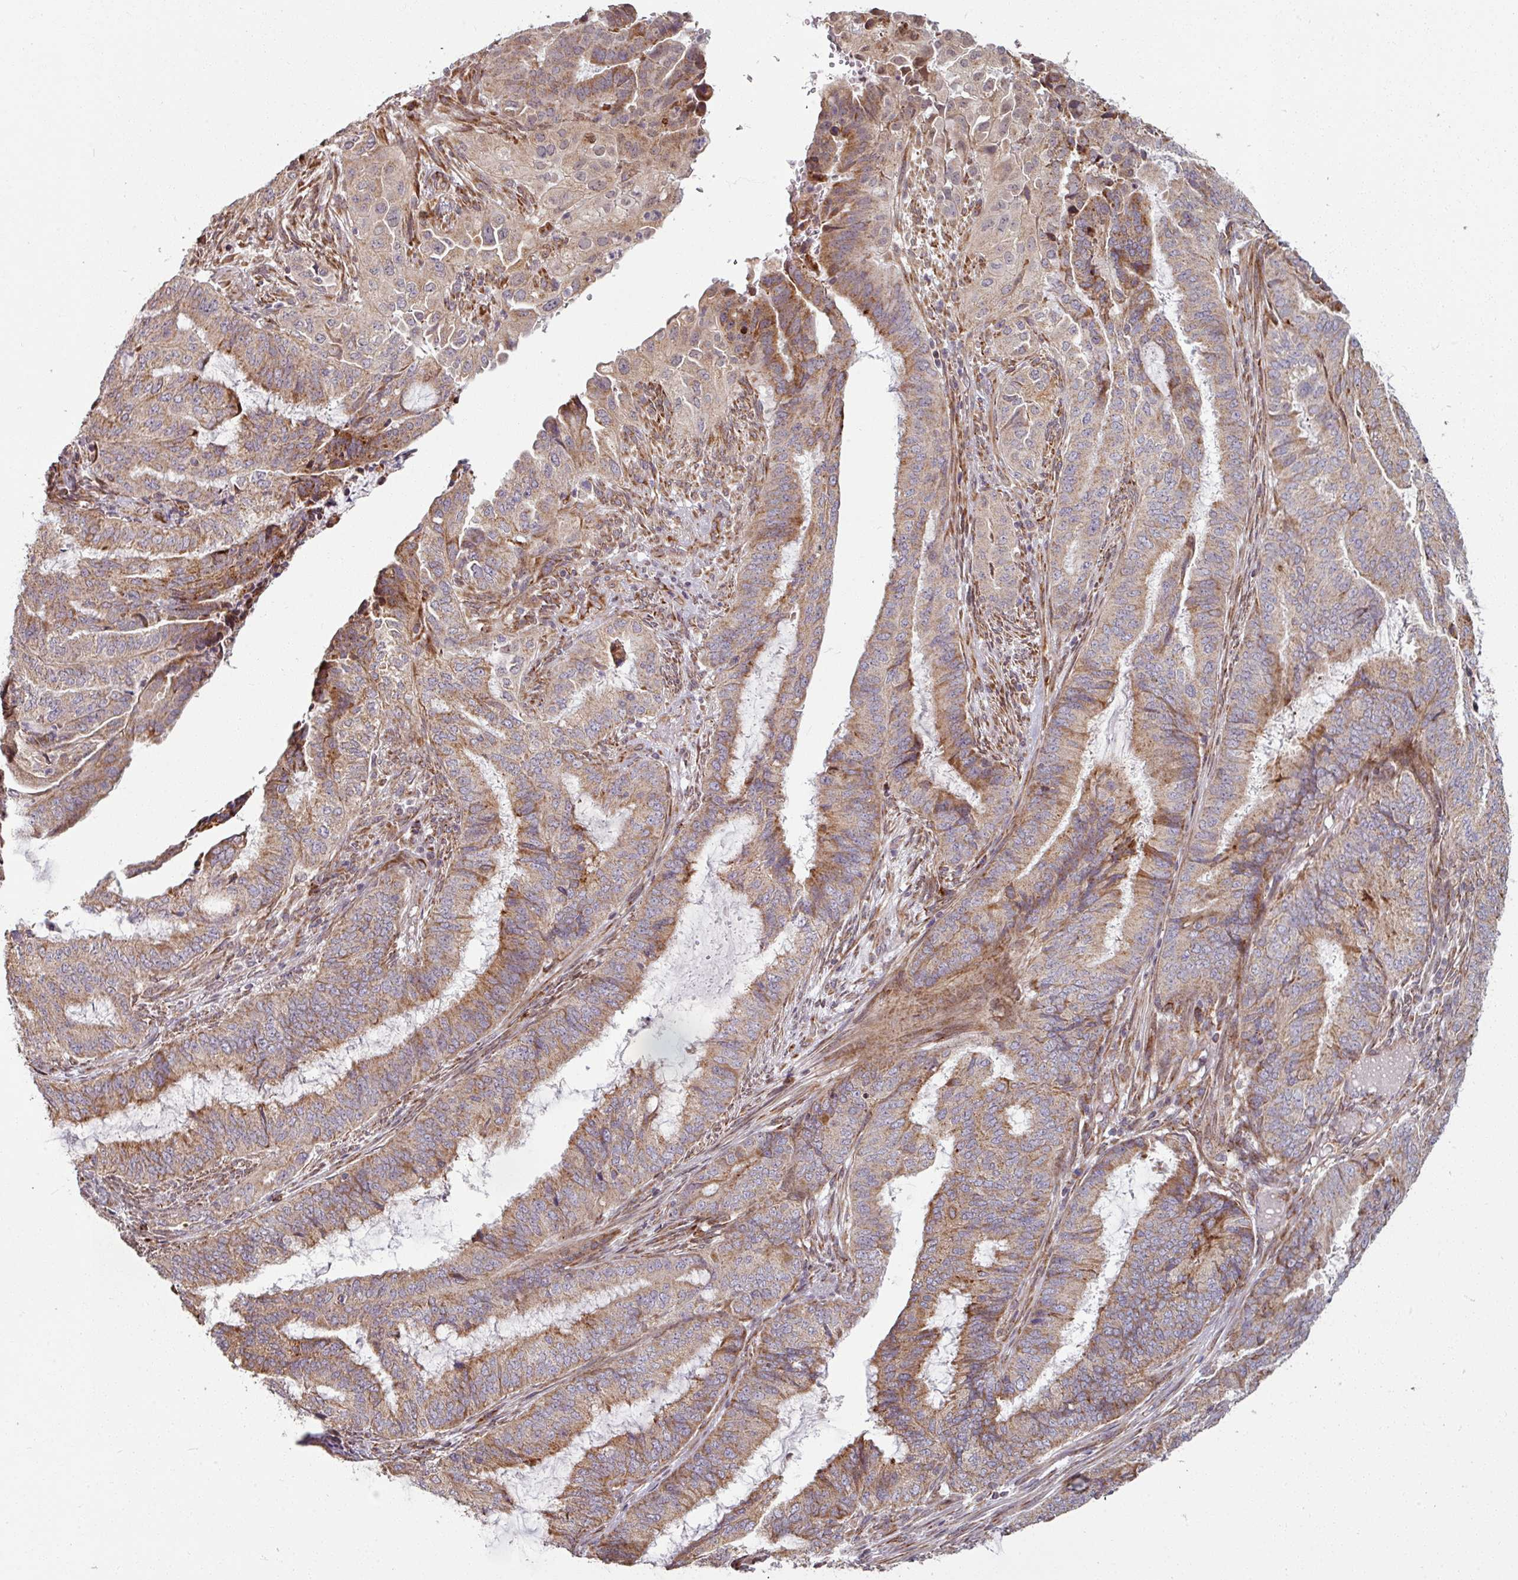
{"staining": {"intensity": "moderate", "quantity": ">75%", "location": "cytoplasmic/membranous"}, "tissue": "endometrial cancer", "cell_type": "Tumor cells", "image_type": "cancer", "snomed": [{"axis": "morphology", "description": "Adenocarcinoma, NOS"}, {"axis": "topography", "description": "Endometrium"}], "caption": "Immunohistochemistry micrograph of endometrial cancer stained for a protein (brown), which exhibits medium levels of moderate cytoplasmic/membranous staining in approximately >75% of tumor cells.", "gene": "MAGT1", "patient": {"sex": "female", "age": 51}}